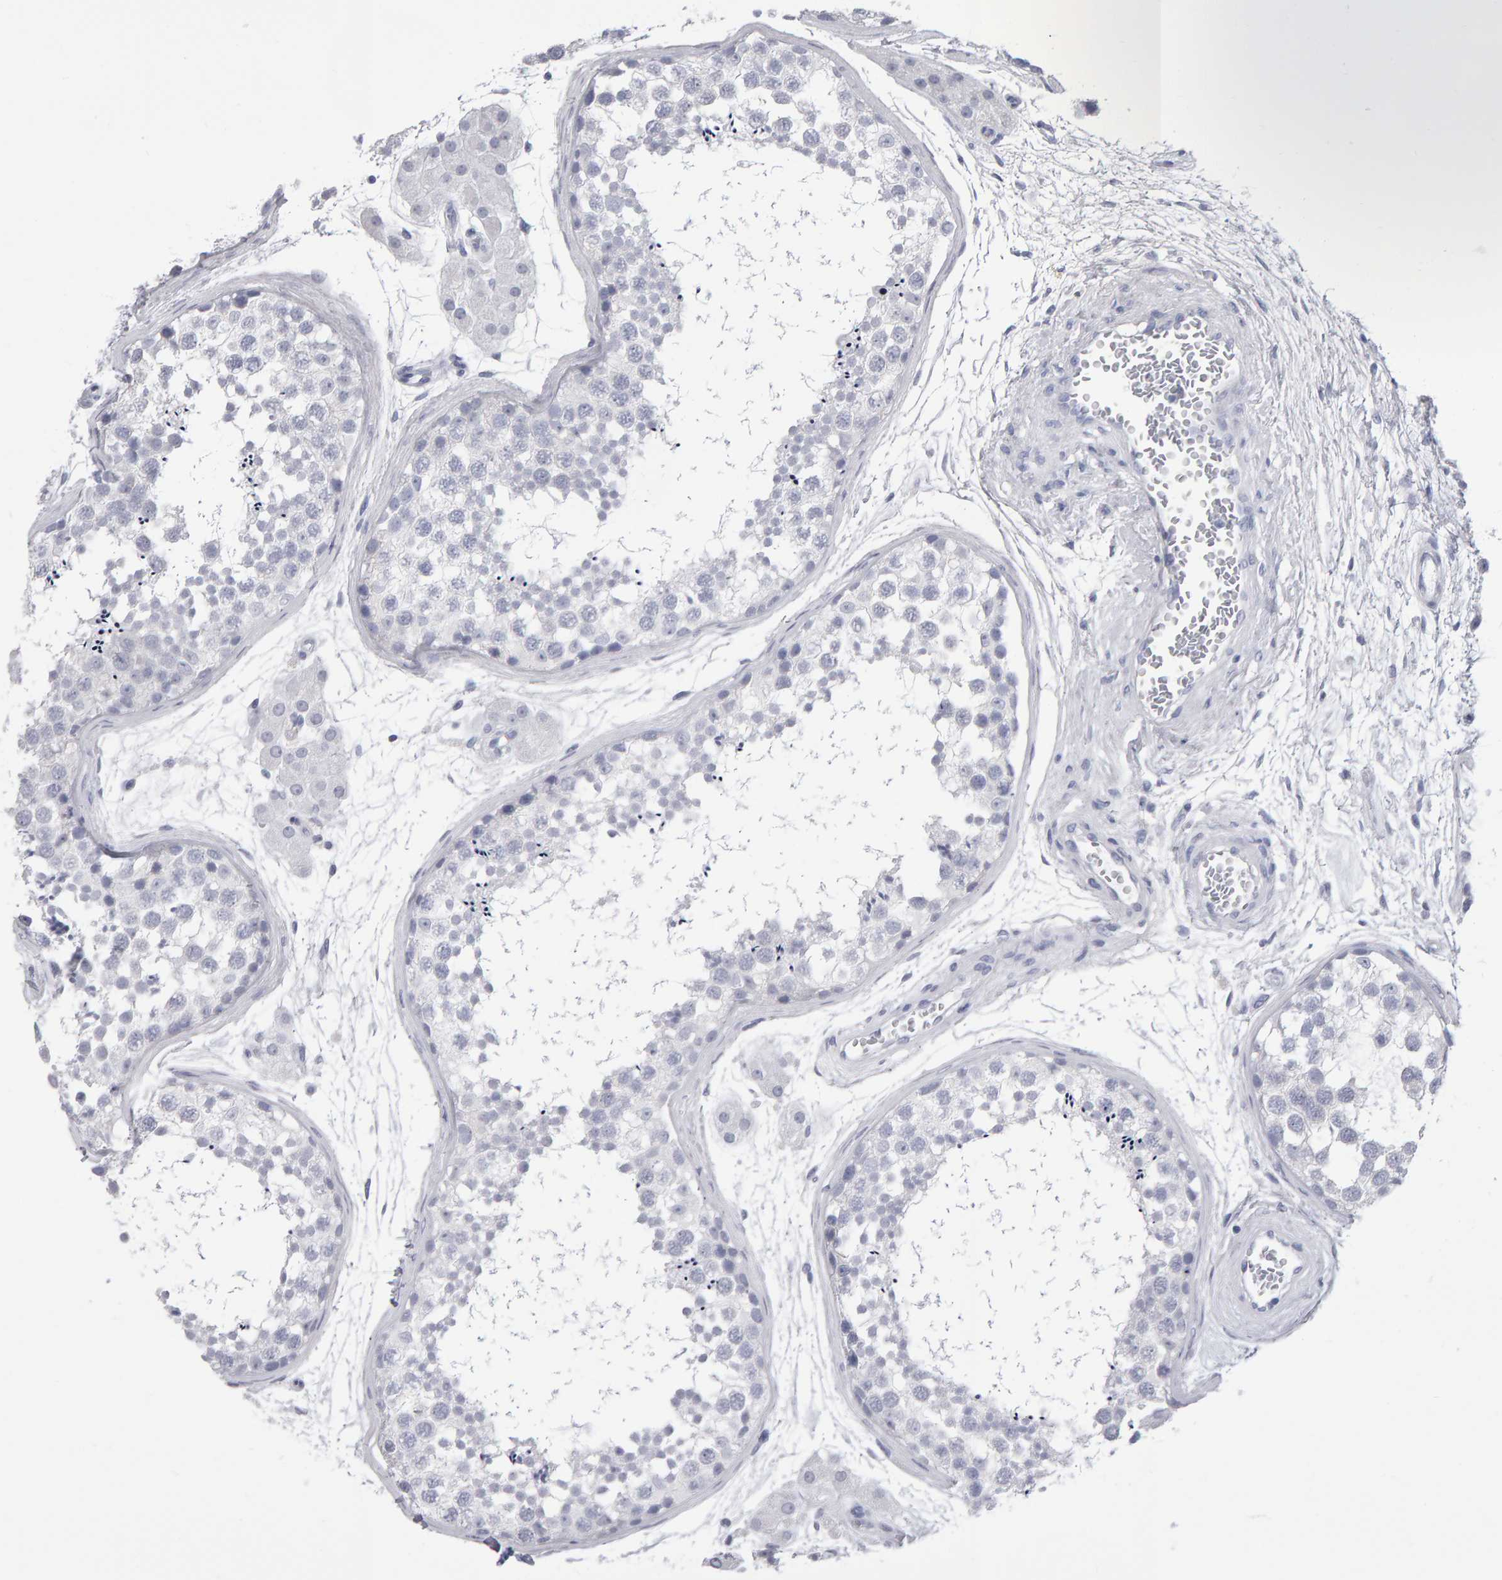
{"staining": {"intensity": "negative", "quantity": "none", "location": "none"}, "tissue": "testis", "cell_type": "Cells in seminiferous ducts", "image_type": "normal", "snomed": [{"axis": "morphology", "description": "Normal tissue, NOS"}, {"axis": "topography", "description": "Testis"}], "caption": "Immunohistochemistry micrograph of normal testis: human testis stained with DAB (3,3'-diaminobenzidine) demonstrates no significant protein staining in cells in seminiferous ducts. Brightfield microscopy of IHC stained with DAB (brown) and hematoxylin (blue), captured at high magnification.", "gene": "NCDN", "patient": {"sex": "male", "age": 56}}